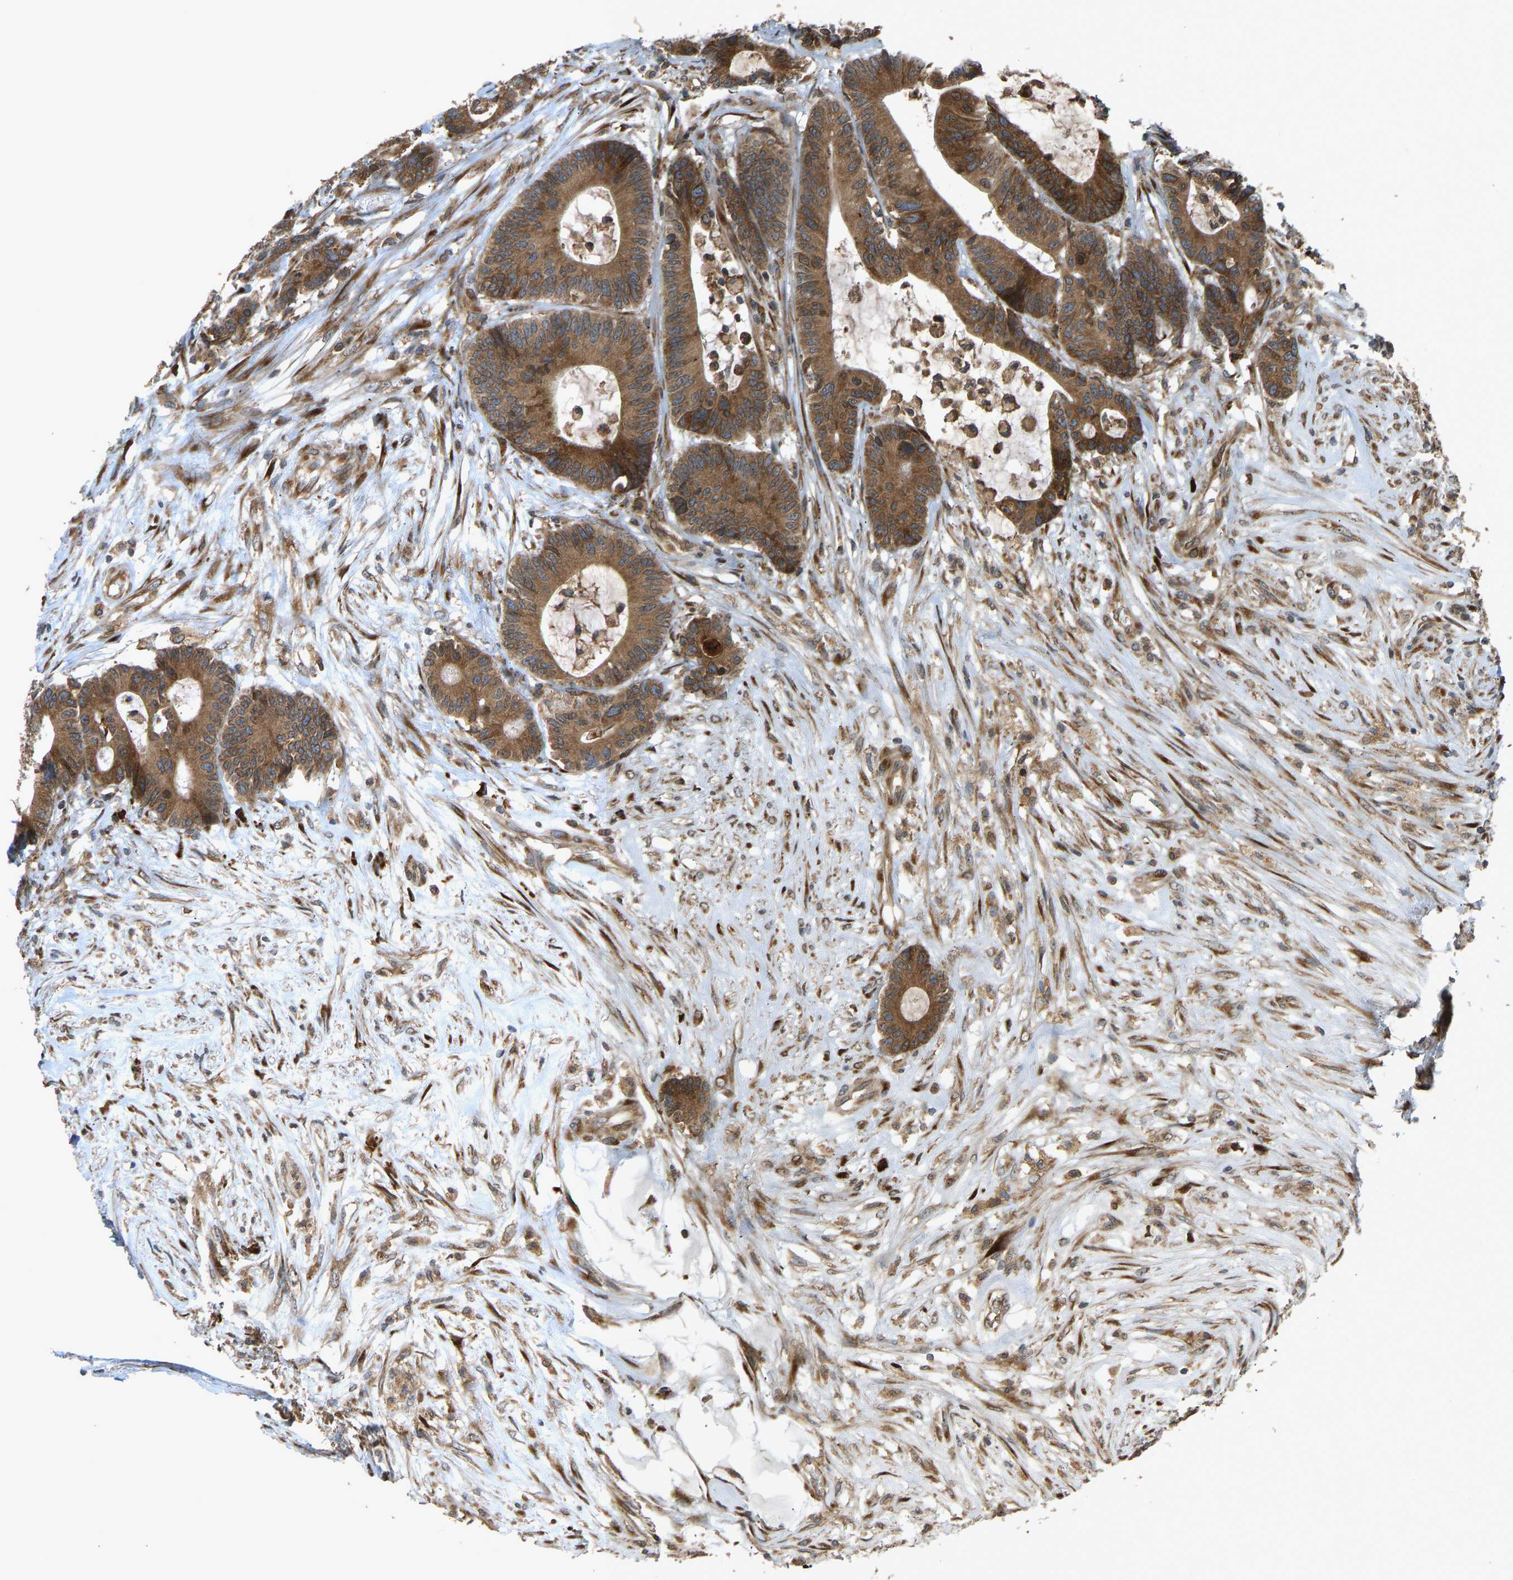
{"staining": {"intensity": "strong", "quantity": ">75%", "location": "cytoplasmic/membranous"}, "tissue": "colorectal cancer", "cell_type": "Tumor cells", "image_type": "cancer", "snomed": [{"axis": "morphology", "description": "Adenocarcinoma, NOS"}, {"axis": "topography", "description": "Colon"}], "caption": "Human colorectal cancer (adenocarcinoma) stained with a brown dye reveals strong cytoplasmic/membranous positive staining in approximately >75% of tumor cells.", "gene": "RPN2", "patient": {"sex": "female", "age": 84}}